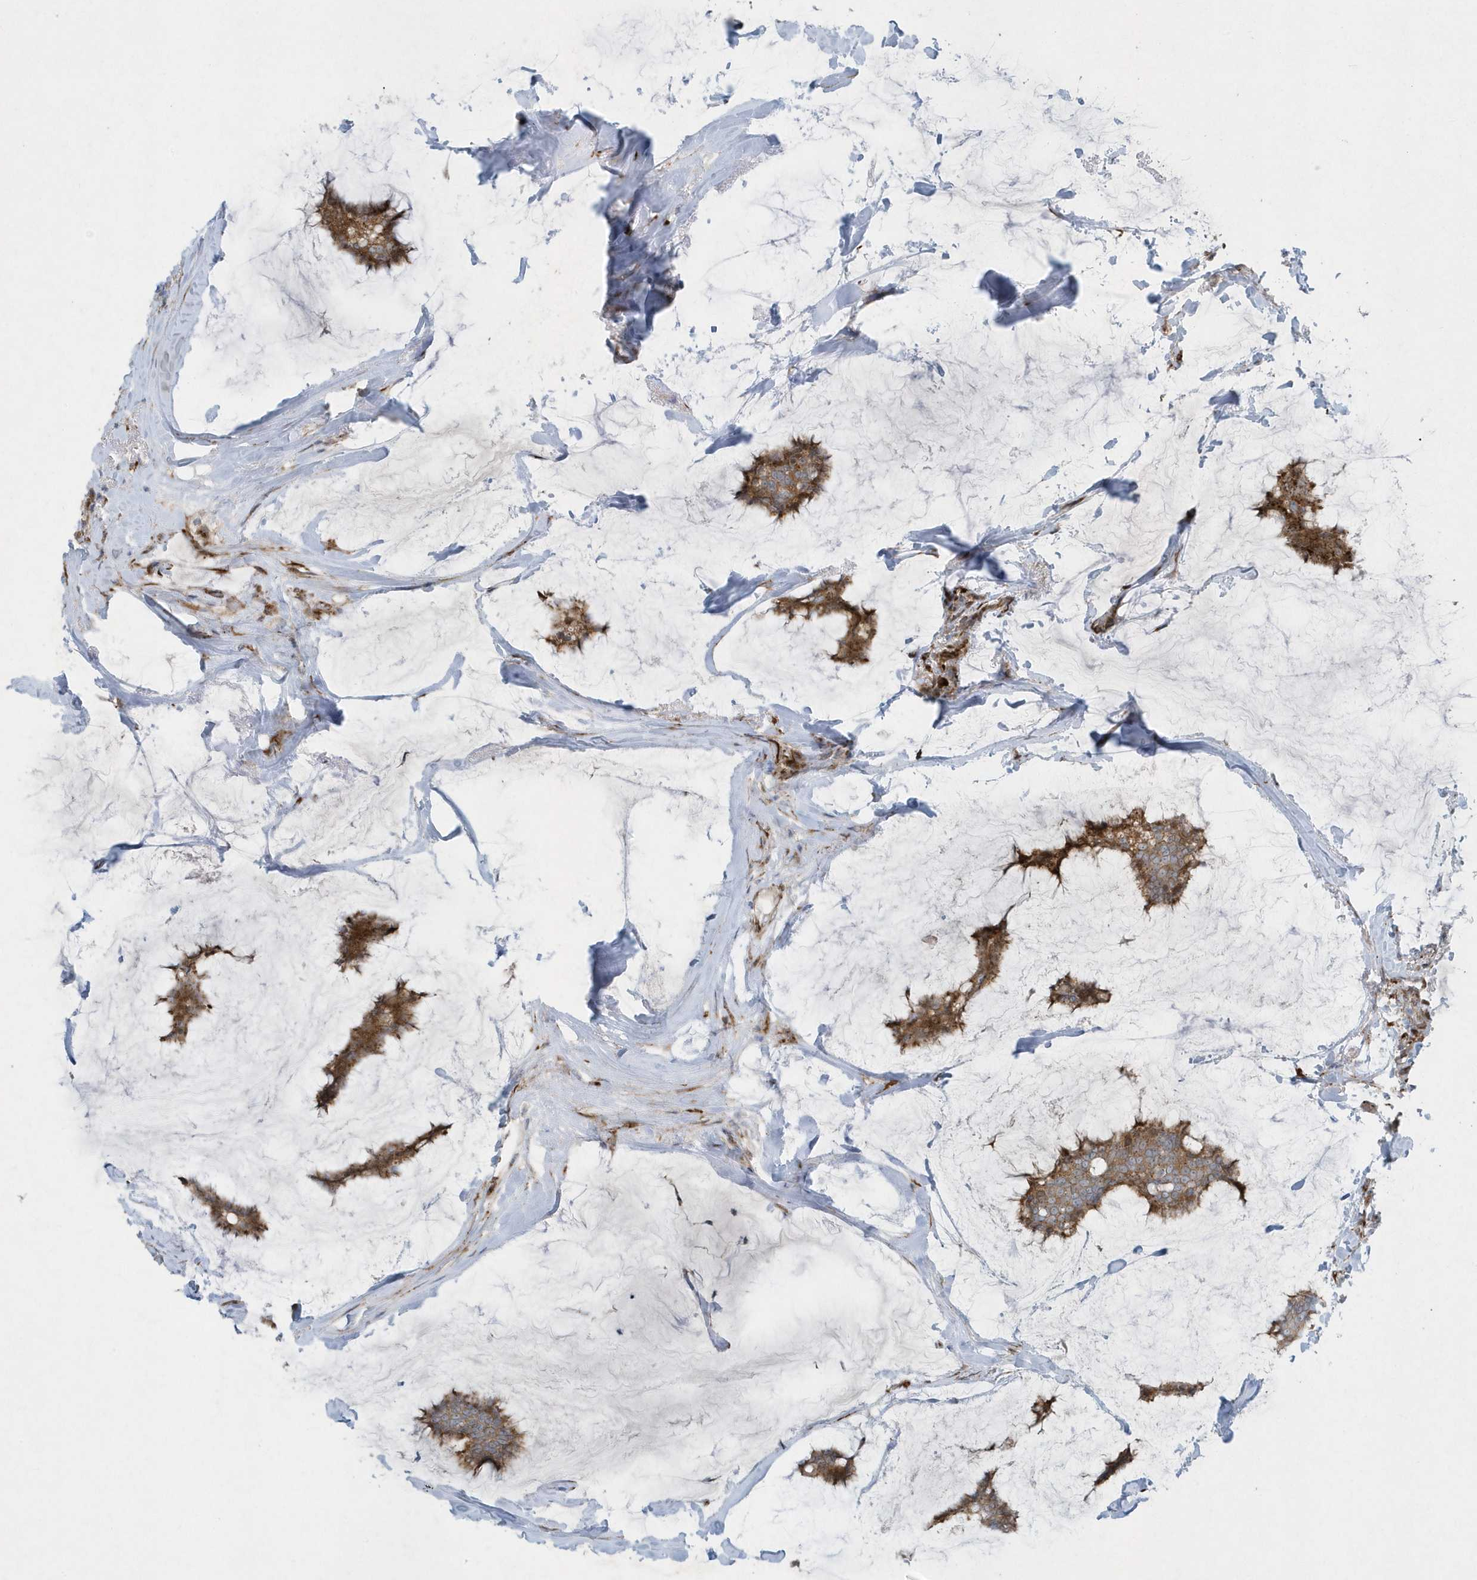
{"staining": {"intensity": "moderate", "quantity": ">75%", "location": "cytoplasmic/membranous"}, "tissue": "breast cancer", "cell_type": "Tumor cells", "image_type": "cancer", "snomed": [{"axis": "morphology", "description": "Duct carcinoma"}, {"axis": "topography", "description": "Breast"}], "caption": "Protein staining of invasive ductal carcinoma (breast) tissue exhibits moderate cytoplasmic/membranous expression in about >75% of tumor cells. Using DAB (brown) and hematoxylin (blue) stains, captured at high magnification using brightfield microscopy.", "gene": "FAM98A", "patient": {"sex": "female", "age": 93}}